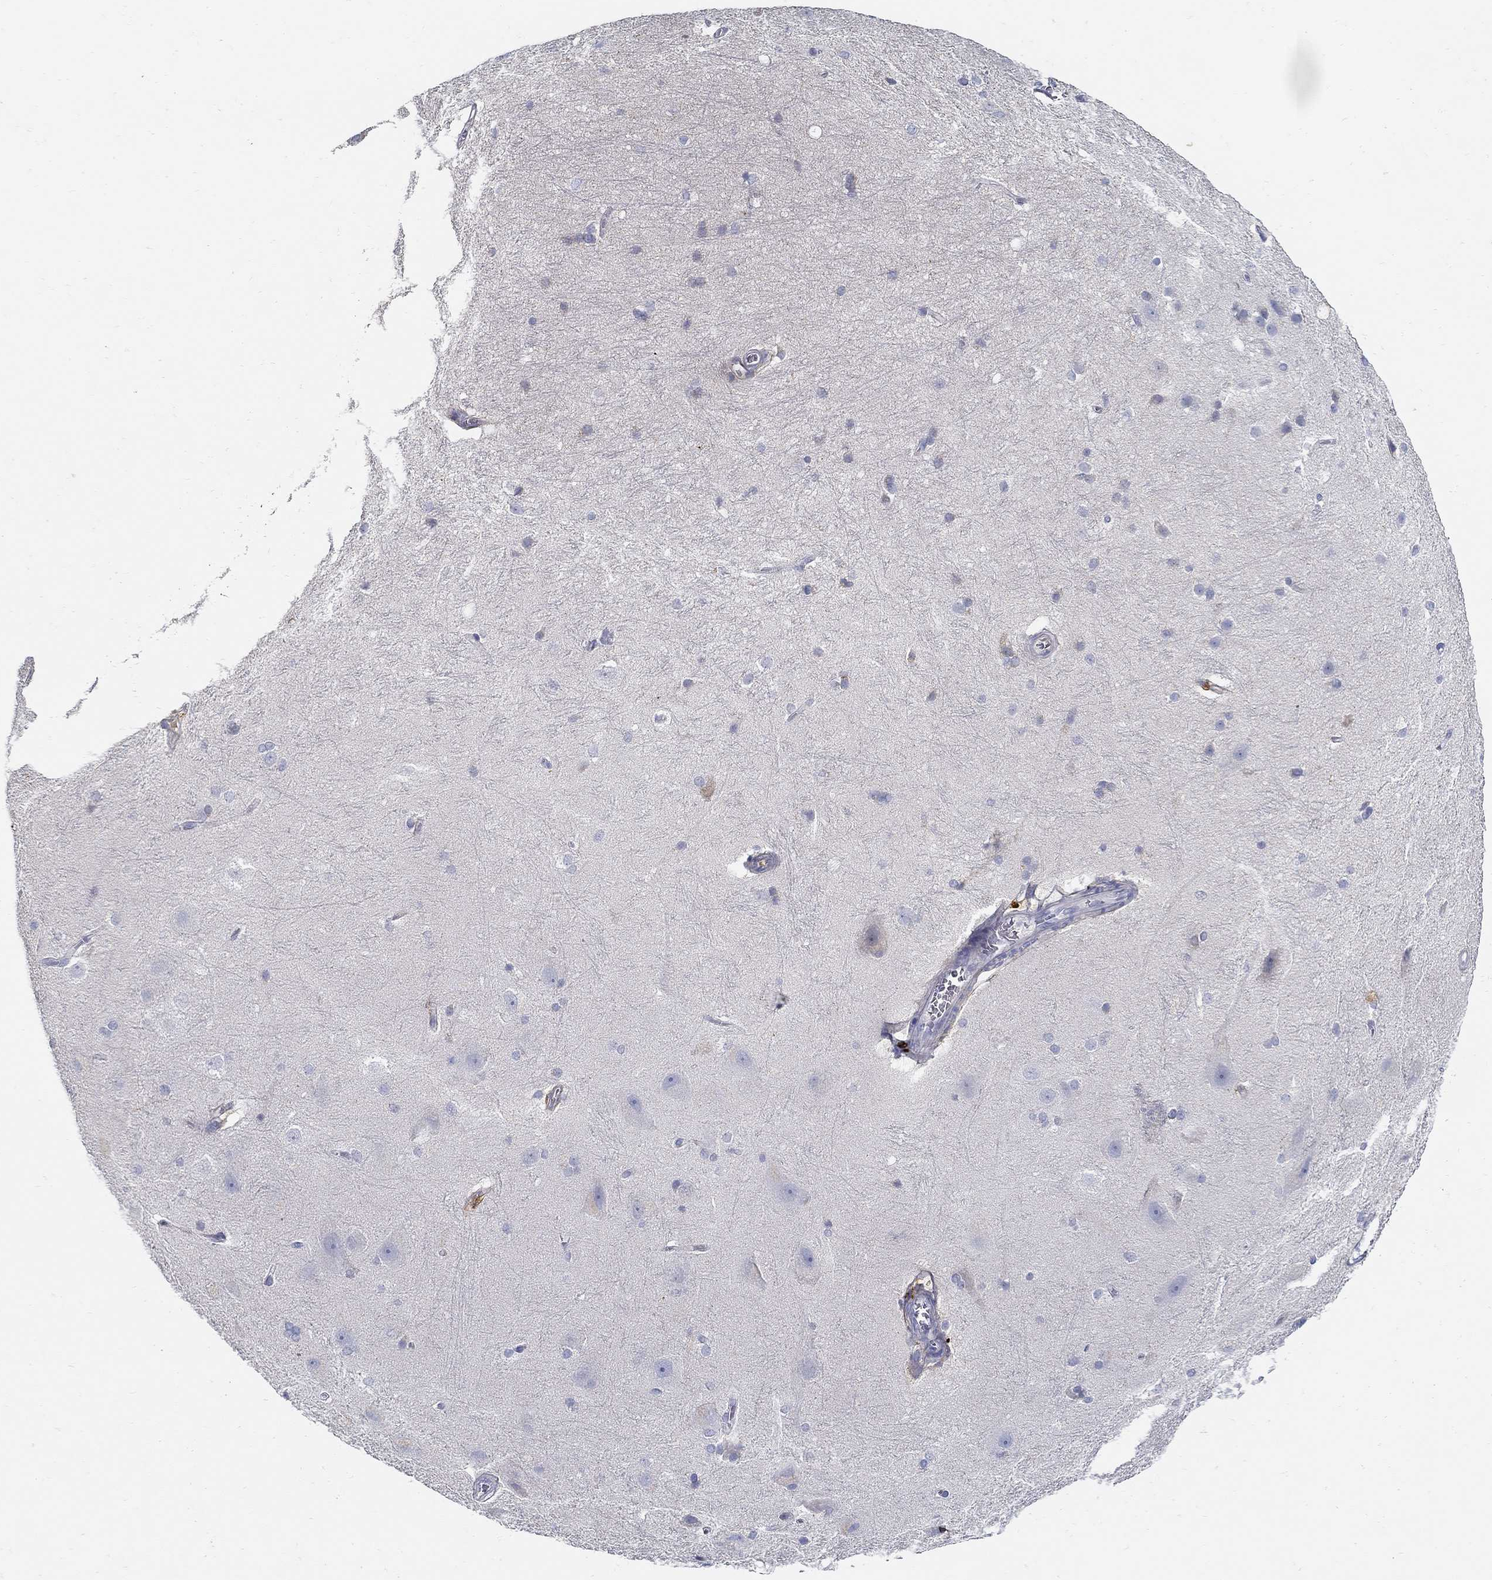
{"staining": {"intensity": "negative", "quantity": "none", "location": "none"}, "tissue": "hippocampus", "cell_type": "Glial cells", "image_type": "normal", "snomed": [{"axis": "morphology", "description": "Normal tissue, NOS"}, {"axis": "topography", "description": "Cerebral cortex"}, {"axis": "topography", "description": "Hippocampus"}], "caption": "A photomicrograph of human hippocampus is negative for staining in glial cells. Brightfield microscopy of immunohistochemistry (IHC) stained with DAB (brown) and hematoxylin (blue), captured at high magnification.", "gene": "TGFBI", "patient": {"sex": "female", "age": 19}}